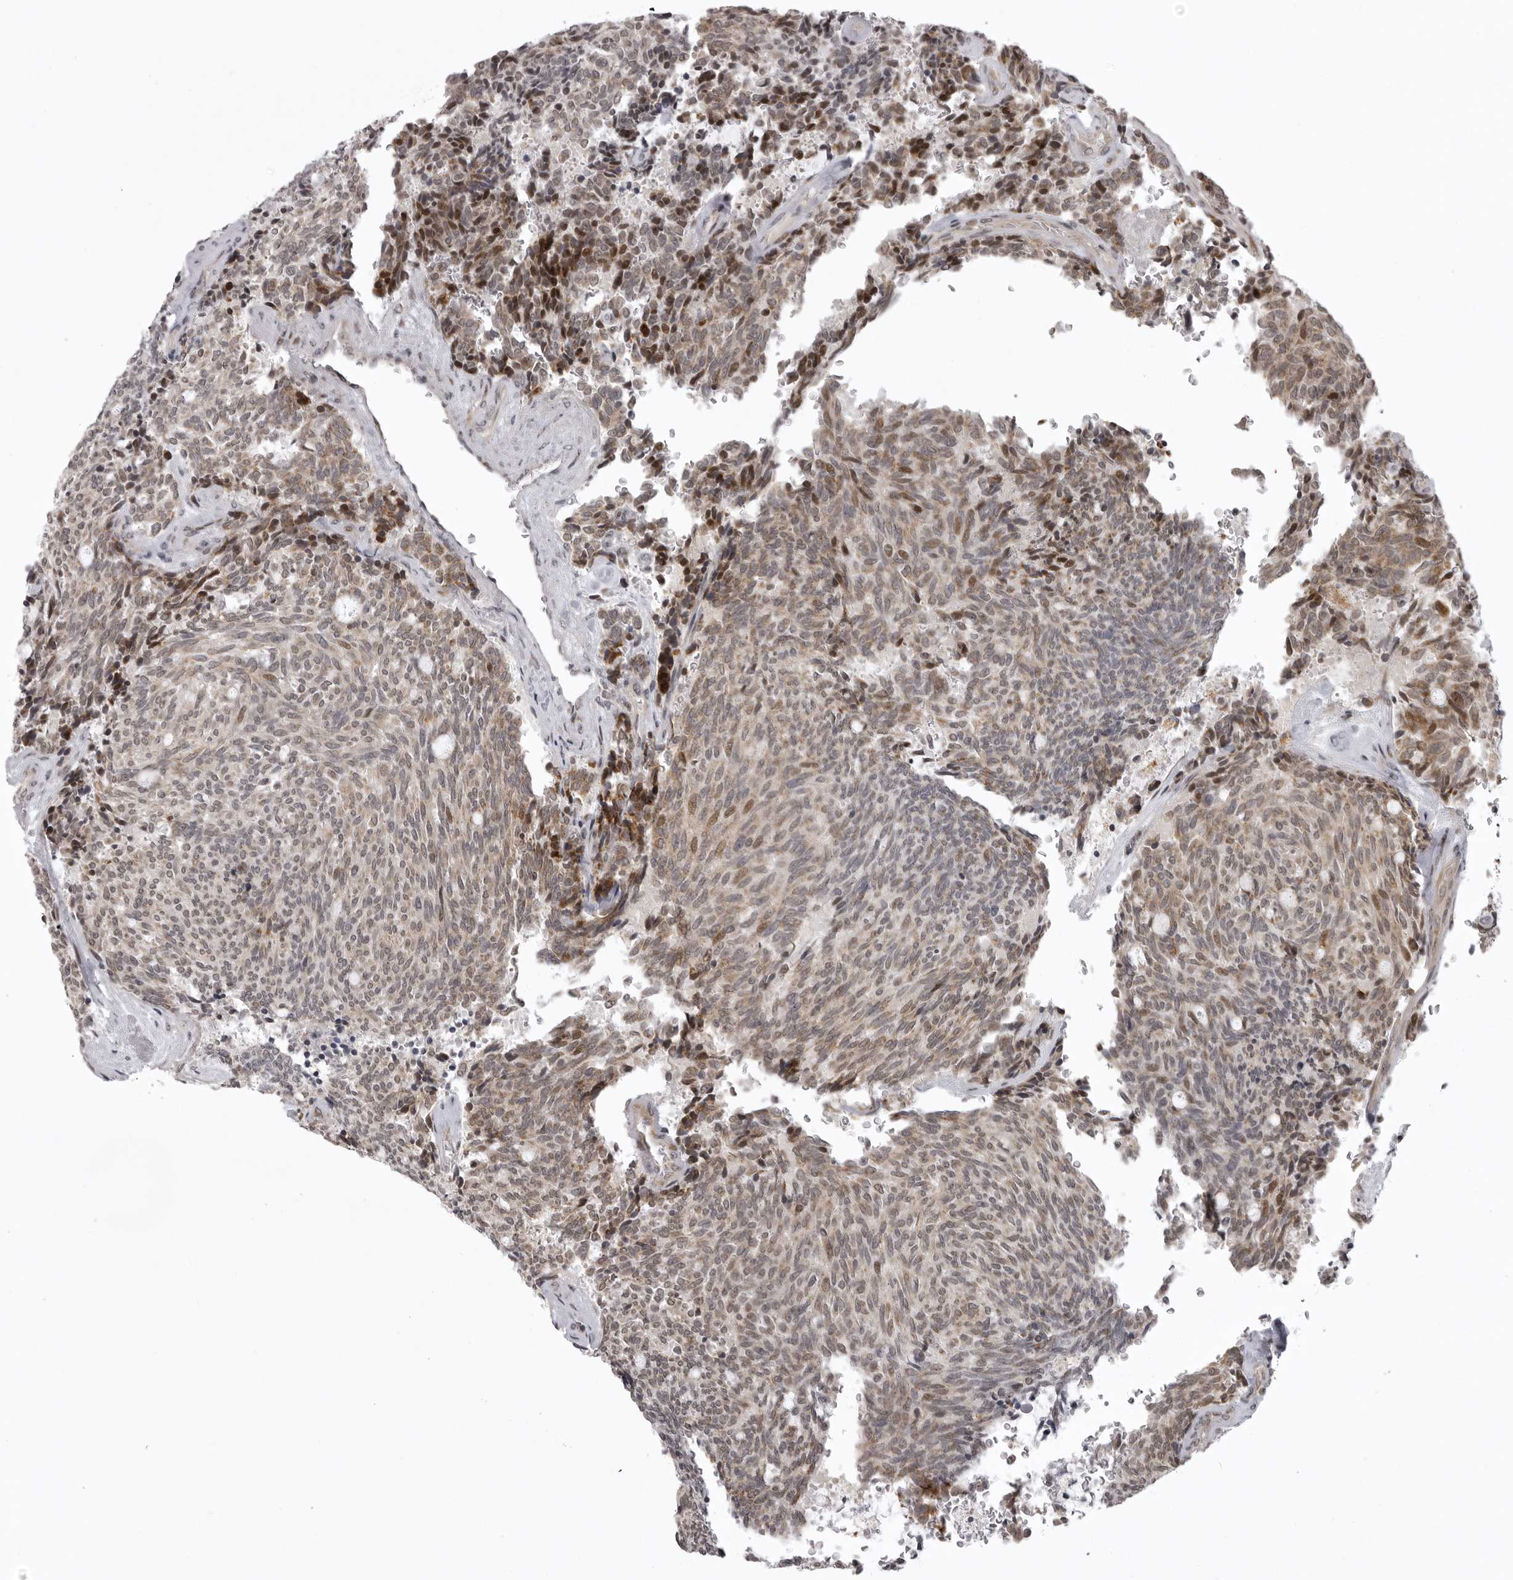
{"staining": {"intensity": "moderate", "quantity": "25%-75%", "location": "cytoplasmic/membranous,nuclear"}, "tissue": "carcinoid", "cell_type": "Tumor cells", "image_type": "cancer", "snomed": [{"axis": "morphology", "description": "Carcinoid, malignant, NOS"}, {"axis": "topography", "description": "Pancreas"}], "caption": "High-magnification brightfield microscopy of malignant carcinoid stained with DAB (3,3'-diaminobenzidine) (brown) and counterstained with hematoxylin (blue). tumor cells exhibit moderate cytoplasmic/membranous and nuclear positivity is seen in about25%-75% of cells. (DAB IHC with brightfield microscopy, high magnification).", "gene": "C1orf109", "patient": {"sex": "female", "age": 54}}